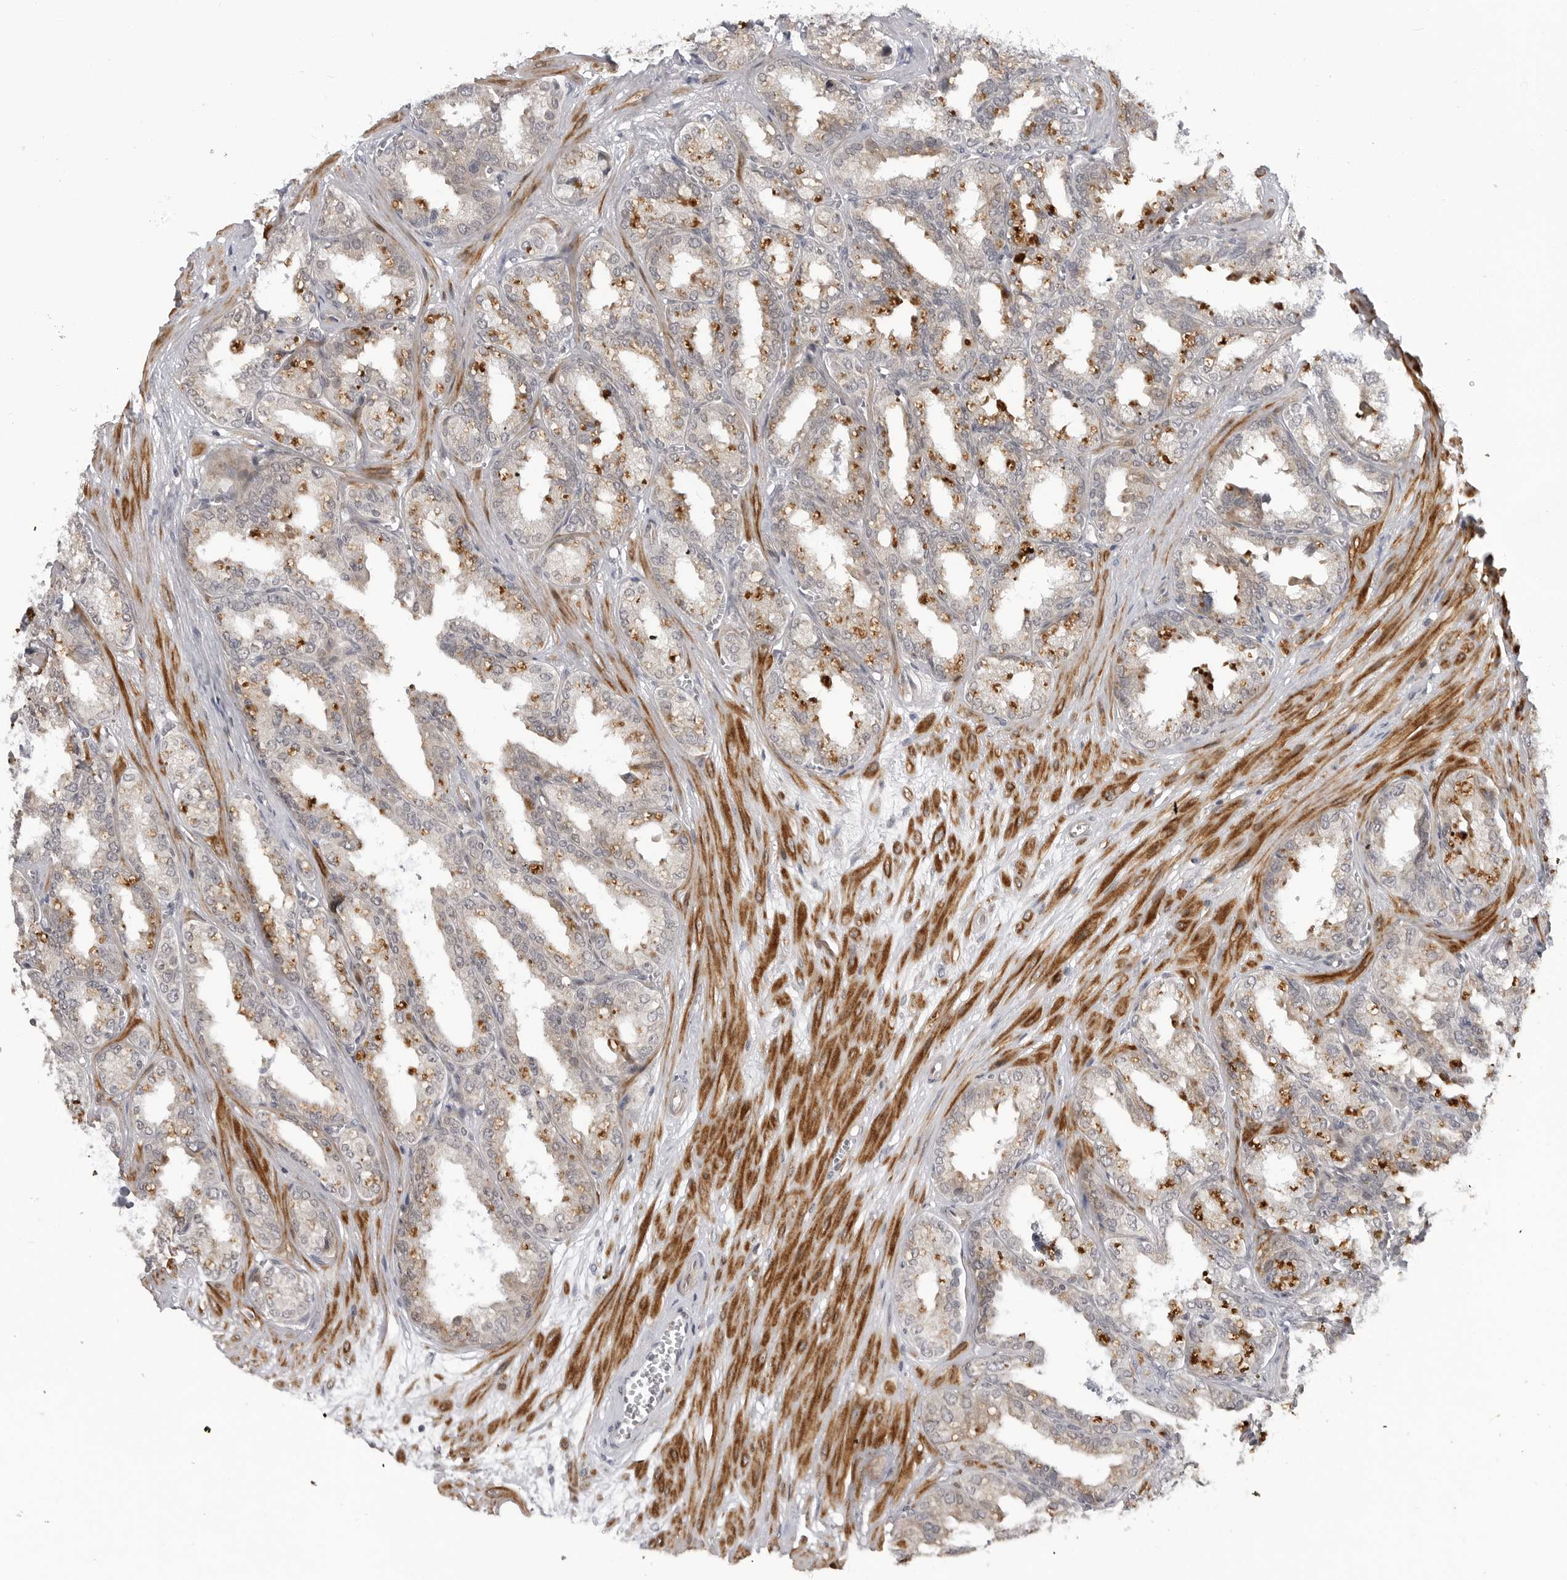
{"staining": {"intensity": "moderate", "quantity": "<25%", "location": "cytoplasmic/membranous"}, "tissue": "seminal vesicle", "cell_type": "Glandular cells", "image_type": "normal", "snomed": [{"axis": "morphology", "description": "Normal tissue, NOS"}, {"axis": "topography", "description": "Prostate"}, {"axis": "topography", "description": "Seminal veicle"}], "caption": "A brown stain shows moderate cytoplasmic/membranous expression of a protein in glandular cells of benign seminal vesicle. (IHC, brightfield microscopy, high magnification).", "gene": "ADAMTS5", "patient": {"sex": "male", "age": 51}}